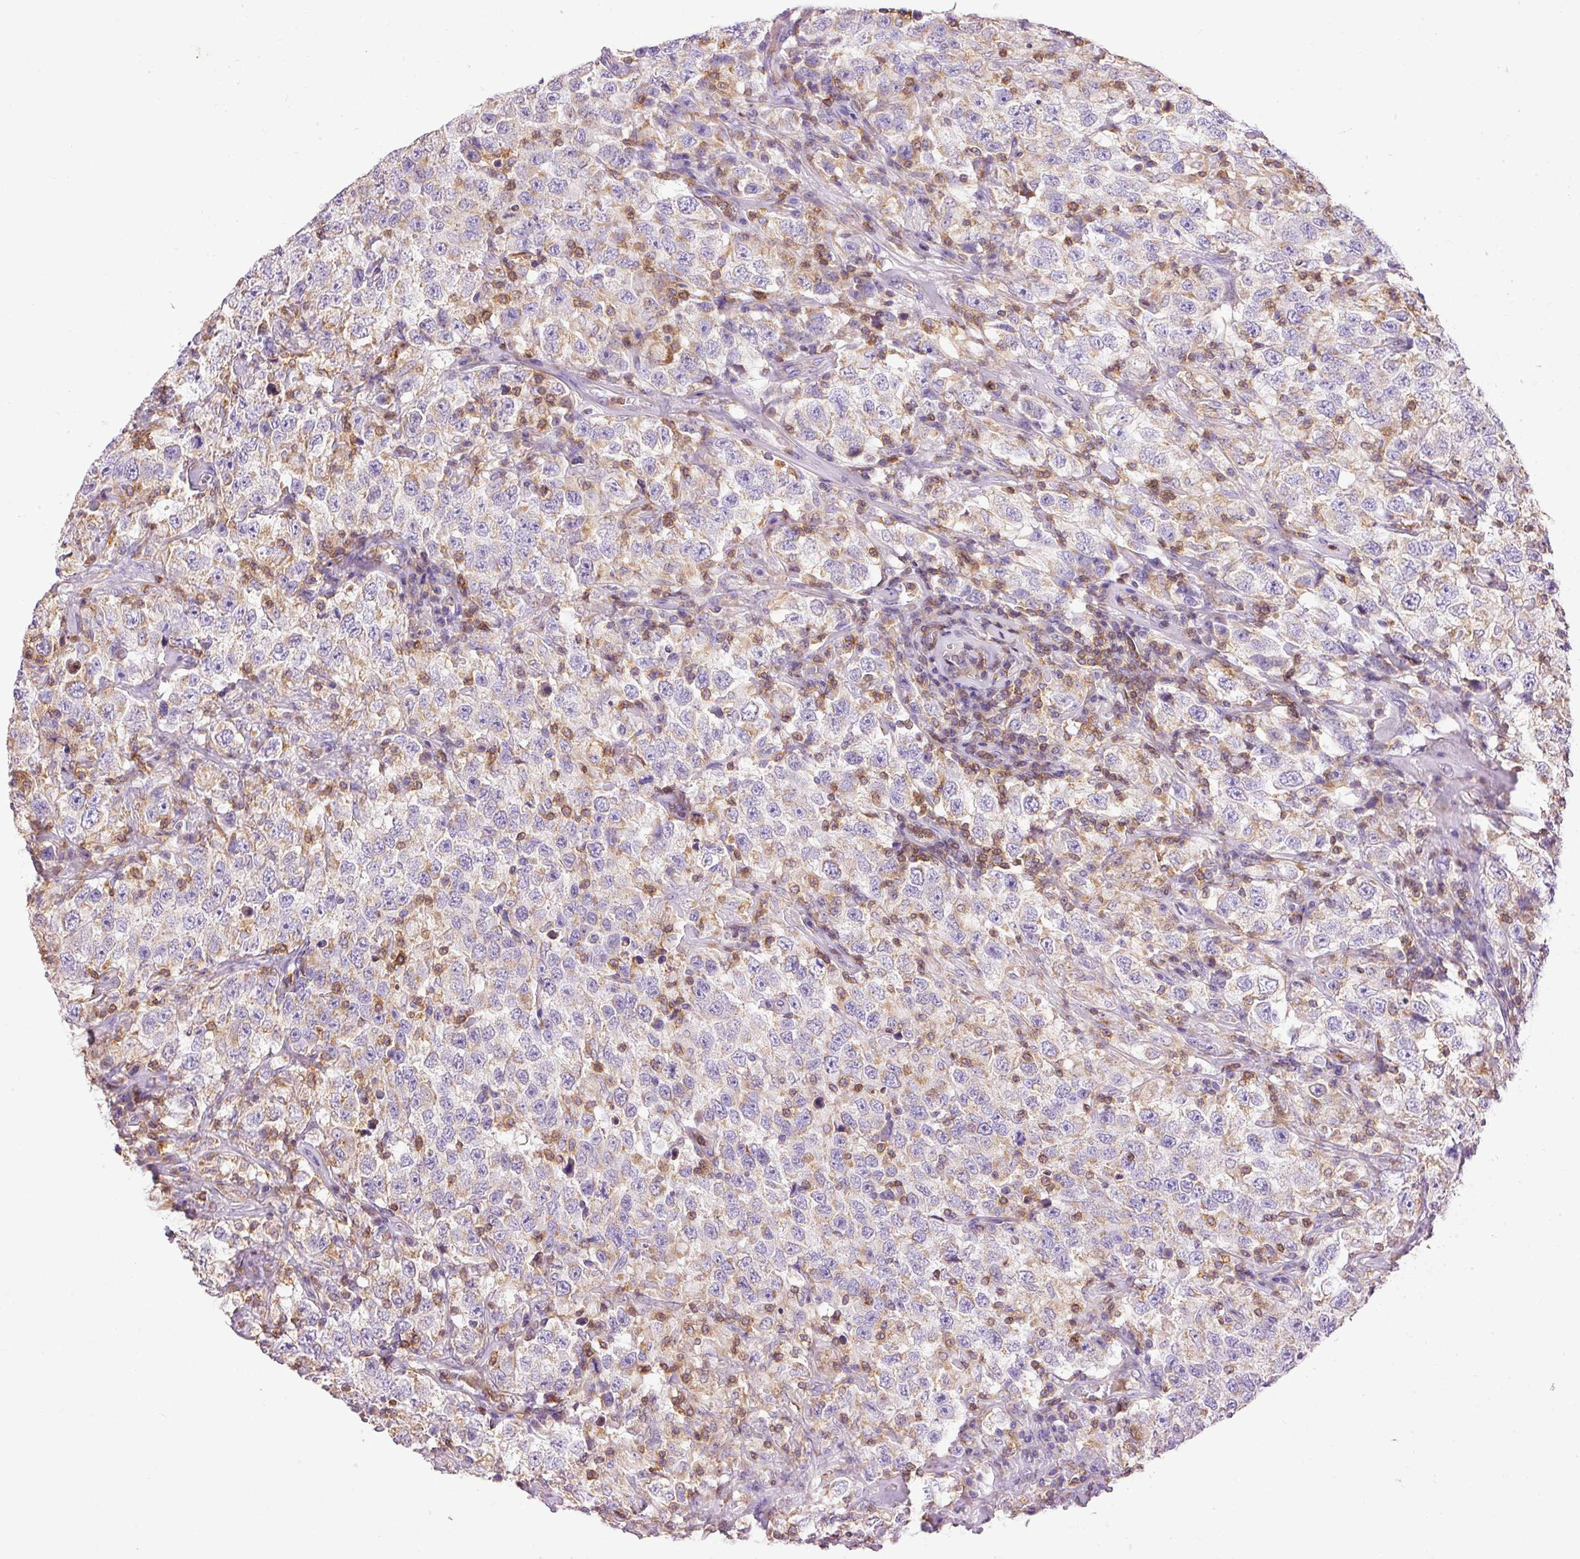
{"staining": {"intensity": "negative", "quantity": "none", "location": "none"}, "tissue": "testis cancer", "cell_type": "Tumor cells", "image_type": "cancer", "snomed": [{"axis": "morphology", "description": "Seminoma, NOS"}, {"axis": "topography", "description": "Testis"}], "caption": "Tumor cells are negative for brown protein staining in testis seminoma.", "gene": "IMMT", "patient": {"sex": "male", "age": 41}}